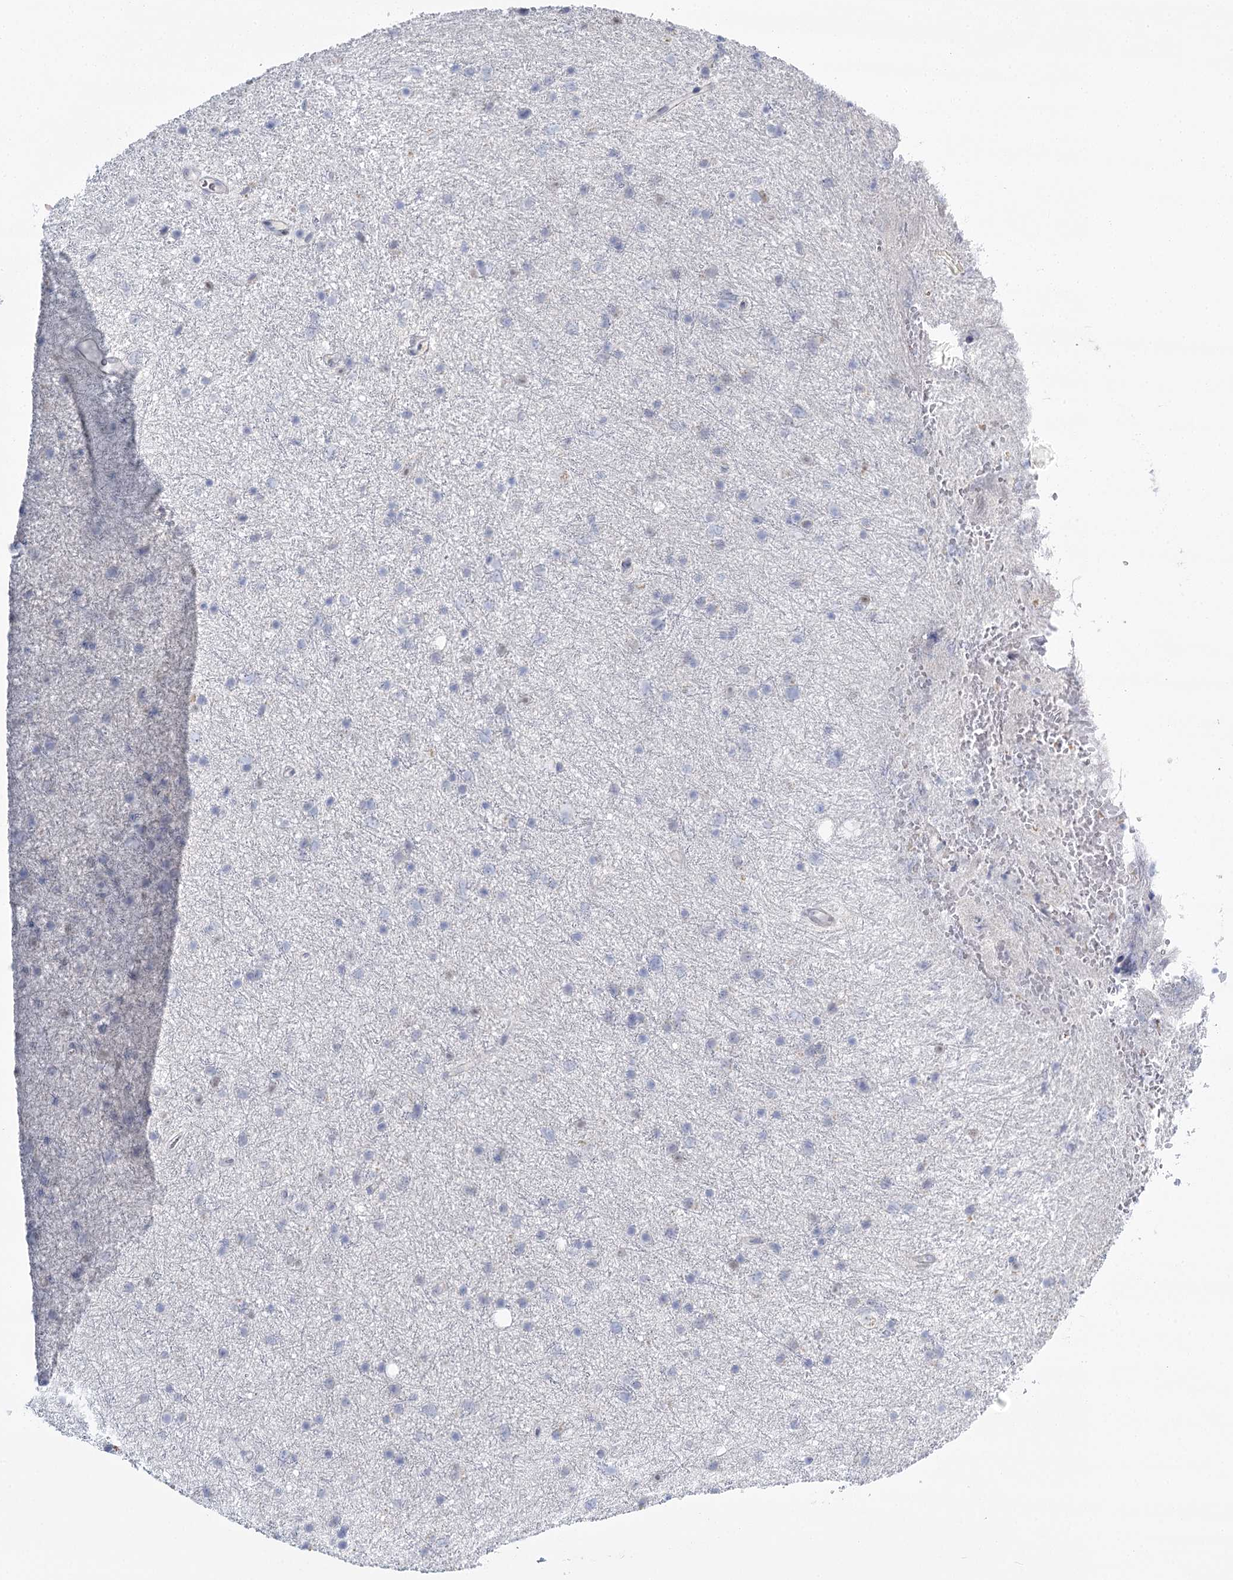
{"staining": {"intensity": "negative", "quantity": "none", "location": "none"}, "tissue": "glioma", "cell_type": "Tumor cells", "image_type": "cancer", "snomed": [{"axis": "morphology", "description": "Glioma, malignant, Low grade"}, {"axis": "topography", "description": "Cerebral cortex"}], "caption": "This is a photomicrograph of immunohistochemistry staining of glioma, which shows no expression in tumor cells.", "gene": "IGSF3", "patient": {"sex": "female", "age": 39}}